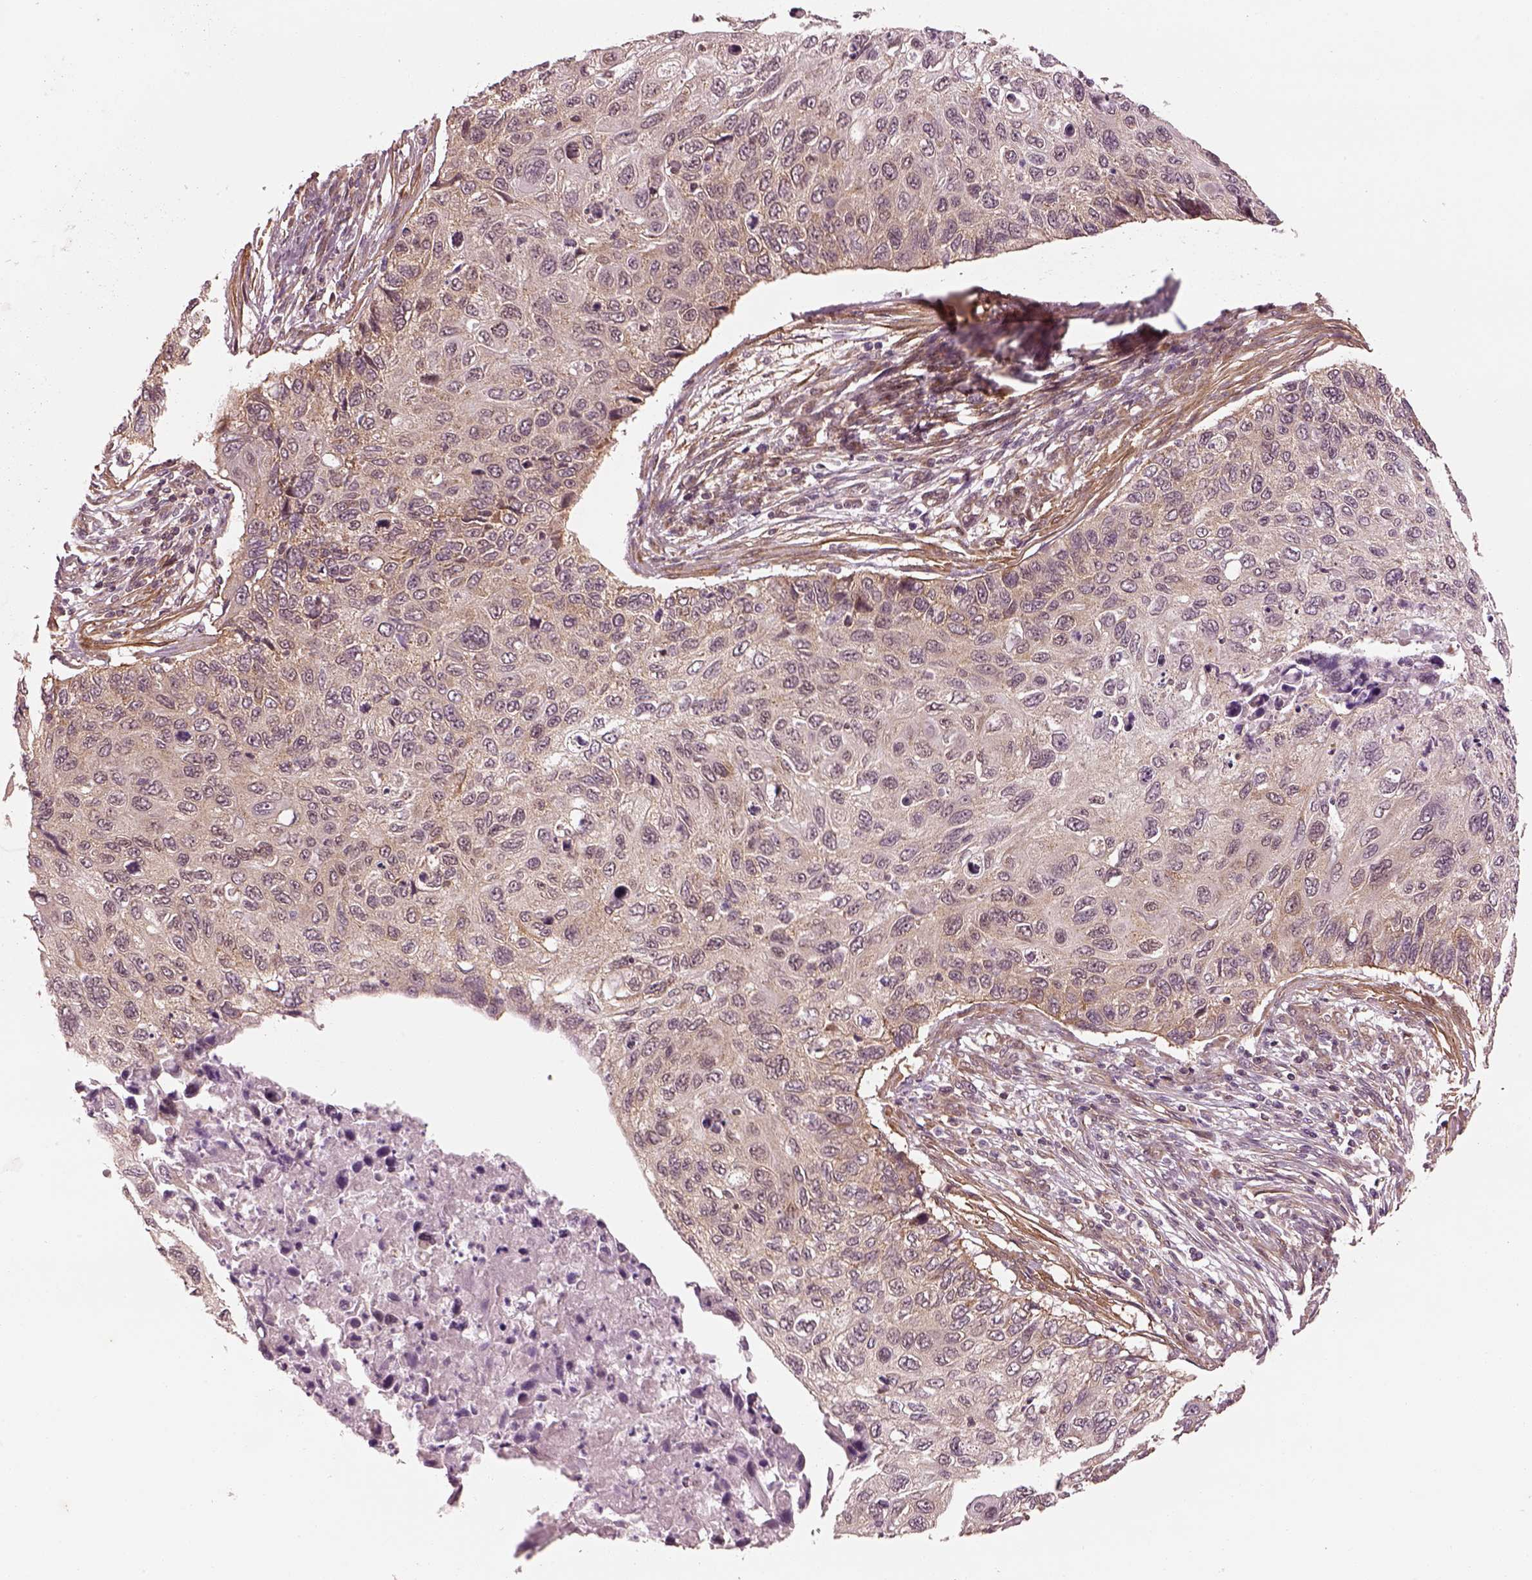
{"staining": {"intensity": "weak", "quantity": "<25%", "location": "cytoplasmic/membranous"}, "tissue": "cervical cancer", "cell_type": "Tumor cells", "image_type": "cancer", "snomed": [{"axis": "morphology", "description": "Squamous cell carcinoma, NOS"}, {"axis": "topography", "description": "Cervix"}], "caption": "Cervical squamous cell carcinoma stained for a protein using immunohistochemistry reveals no positivity tumor cells.", "gene": "LSM14A", "patient": {"sex": "female", "age": 70}}